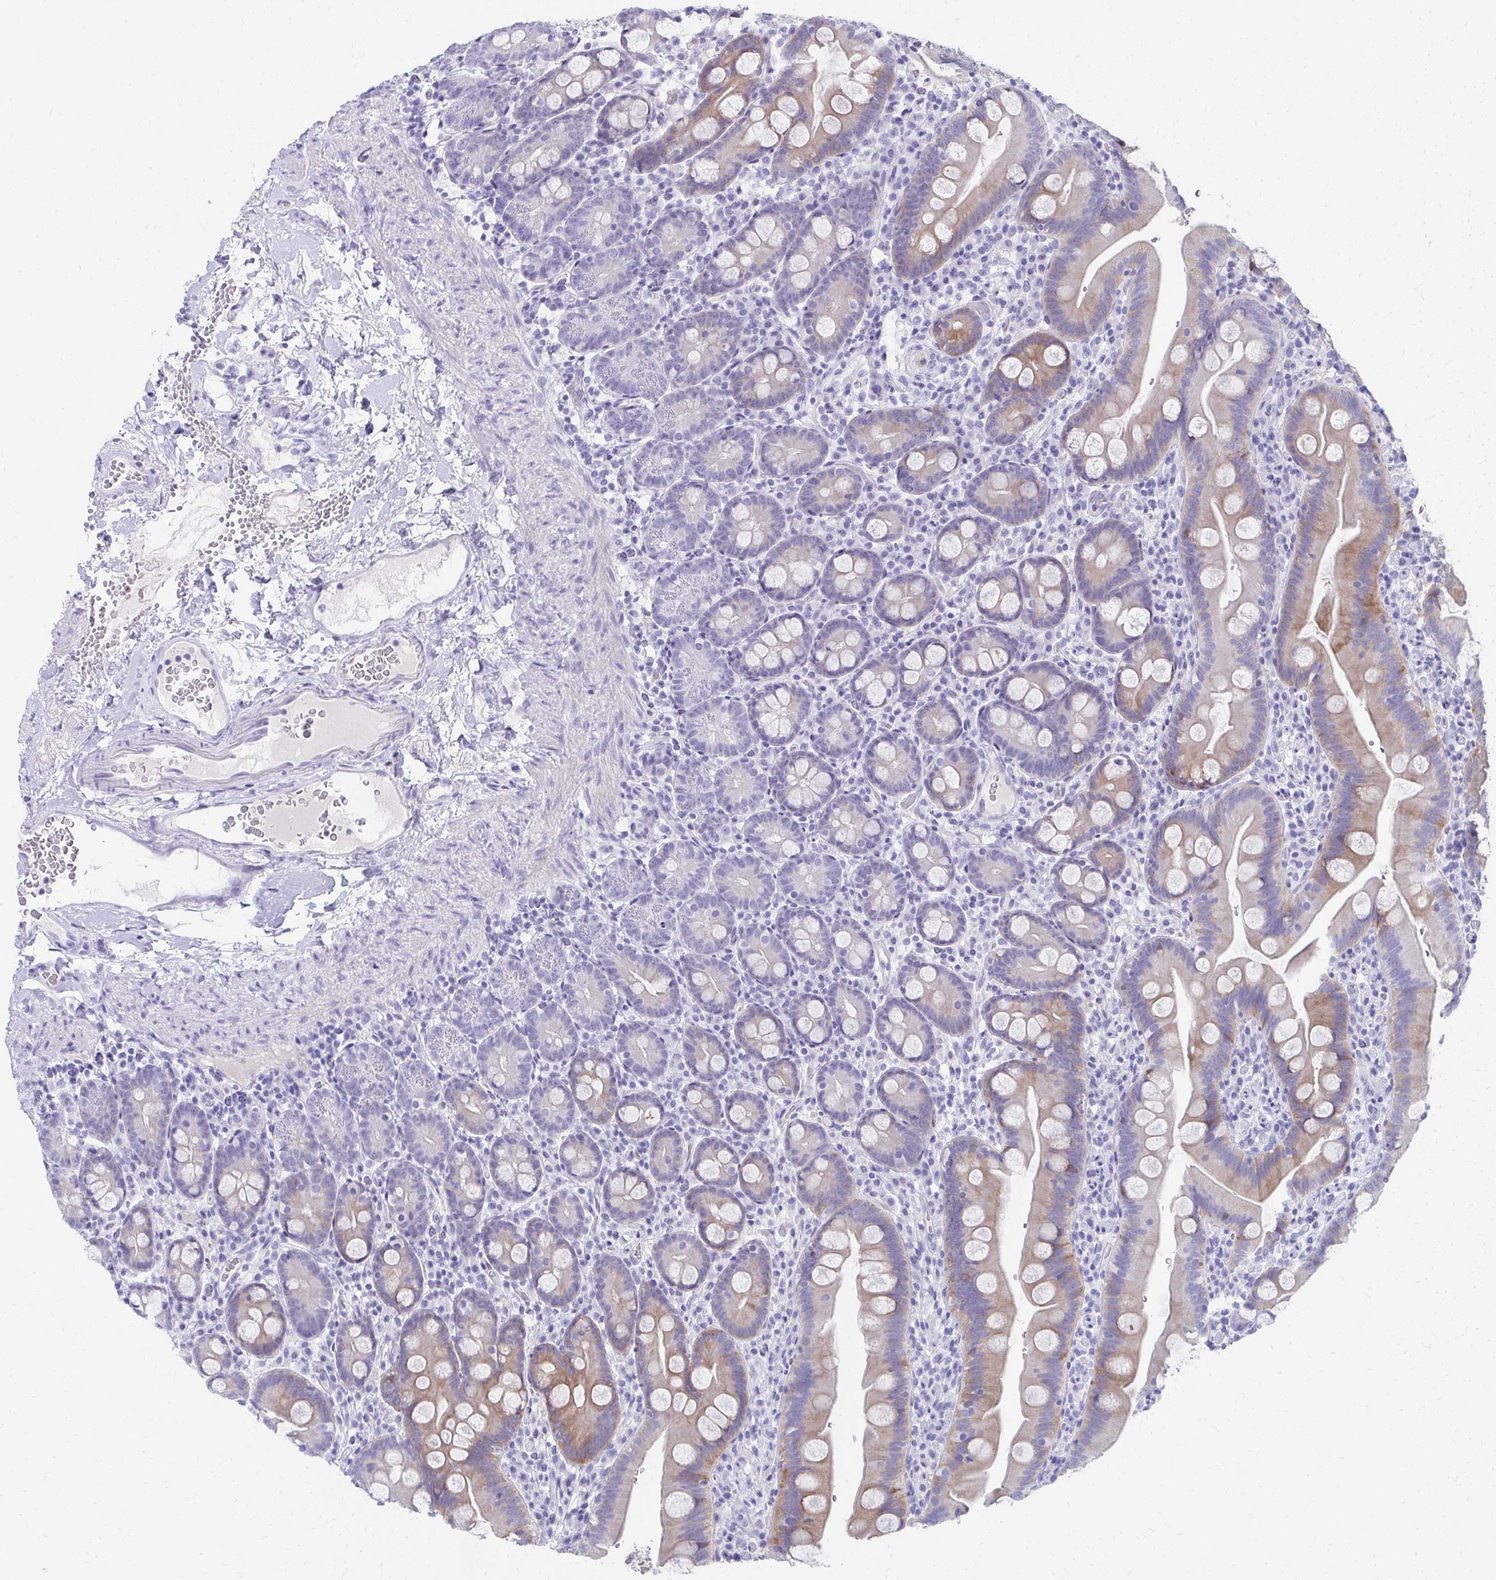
{"staining": {"intensity": "moderate", "quantity": "25%-75%", "location": "cytoplasmic/membranous"}, "tissue": "small intestine", "cell_type": "Glandular cells", "image_type": "normal", "snomed": [{"axis": "morphology", "description": "Normal tissue, NOS"}, {"axis": "topography", "description": "Small intestine"}], "caption": "Glandular cells exhibit medium levels of moderate cytoplasmic/membranous positivity in about 25%-75% of cells in normal small intestine.", "gene": "SEC14L3", "patient": {"sex": "female", "age": 68}}